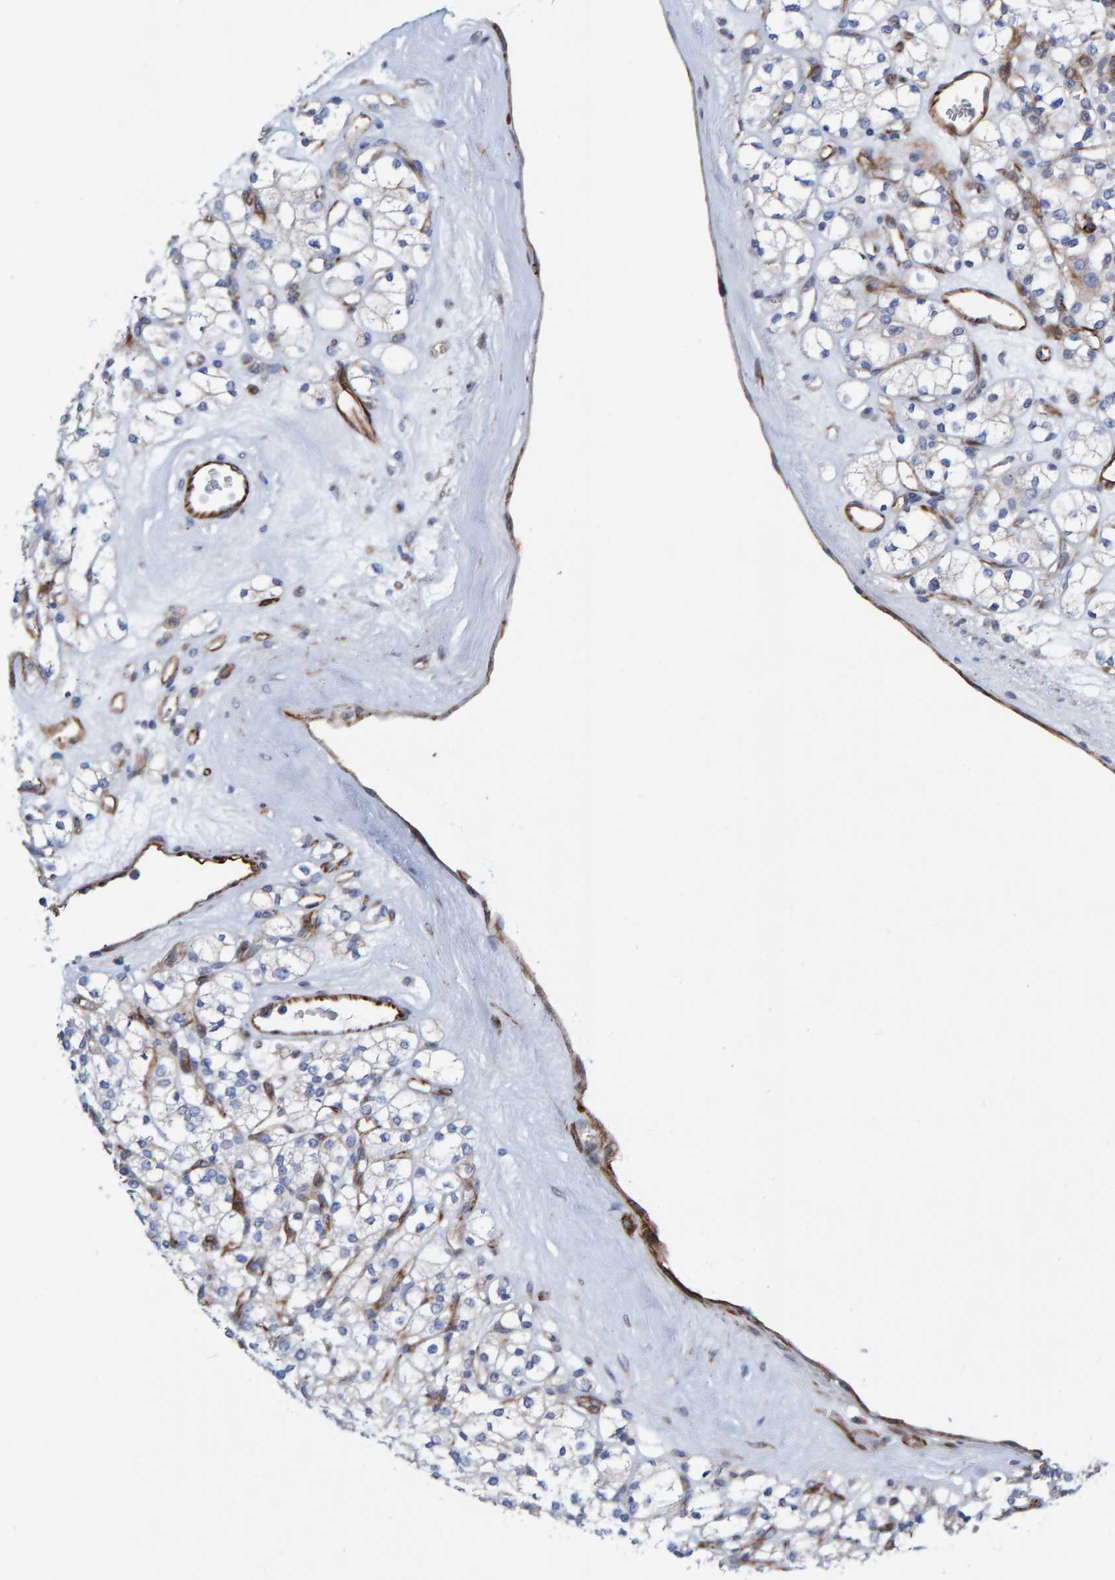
{"staining": {"intensity": "negative", "quantity": "none", "location": "none"}, "tissue": "renal cancer", "cell_type": "Tumor cells", "image_type": "cancer", "snomed": [{"axis": "morphology", "description": "Adenocarcinoma, NOS"}, {"axis": "topography", "description": "Kidney"}], "caption": "Image shows no protein staining in tumor cells of renal adenocarcinoma tissue.", "gene": "POLG2", "patient": {"sex": "male", "age": 77}}